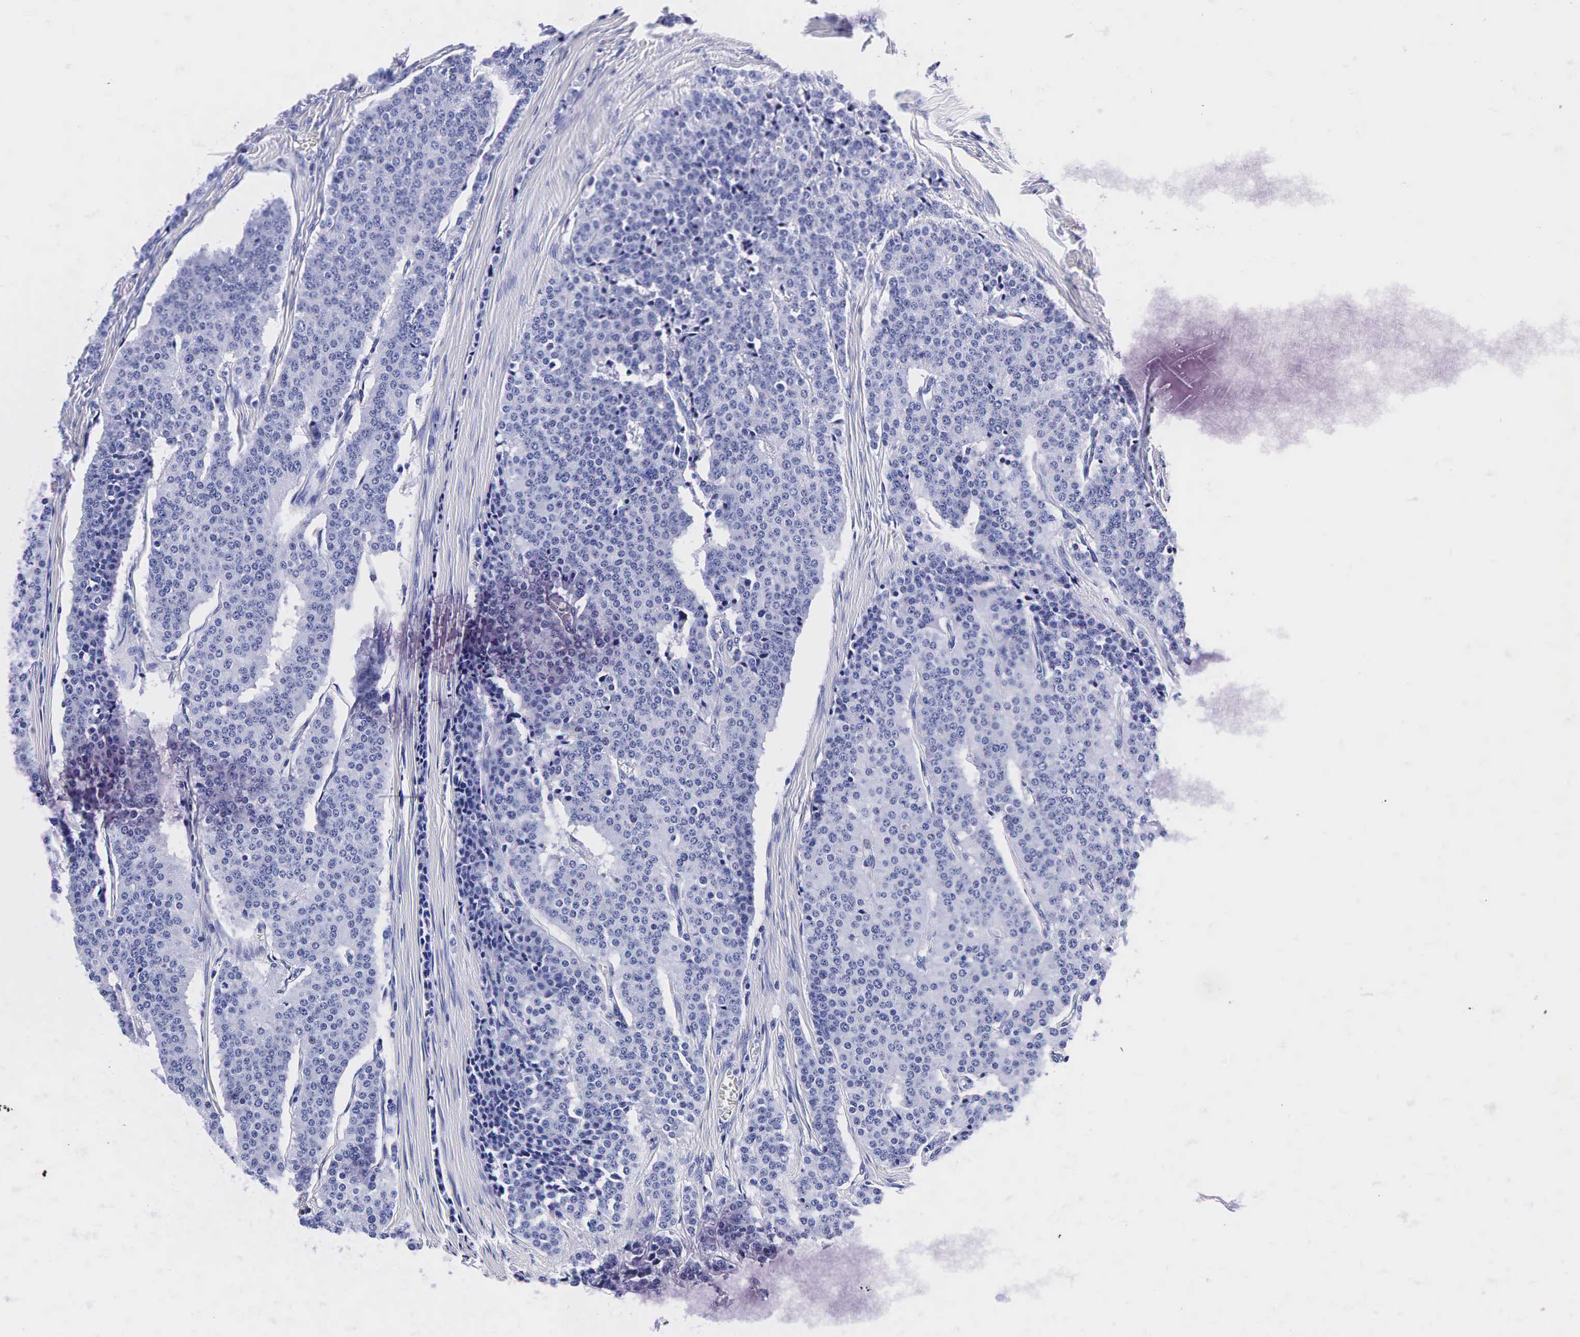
{"staining": {"intensity": "negative", "quantity": "none", "location": "none"}, "tissue": "carcinoid", "cell_type": "Tumor cells", "image_type": "cancer", "snomed": [{"axis": "morphology", "description": "Carcinoid, malignant, NOS"}, {"axis": "topography", "description": "Small intestine"}], "caption": "Protein analysis of malignant carcinoid demonstrates no significant positivity in tumor cells. (DAB (3,3'-diaminobenzidine) immunohistochemistry visualized using brightfield microscopy, high magnification).", "gene": "KLK3", "patient": {"sex": "male", "age": 63}}